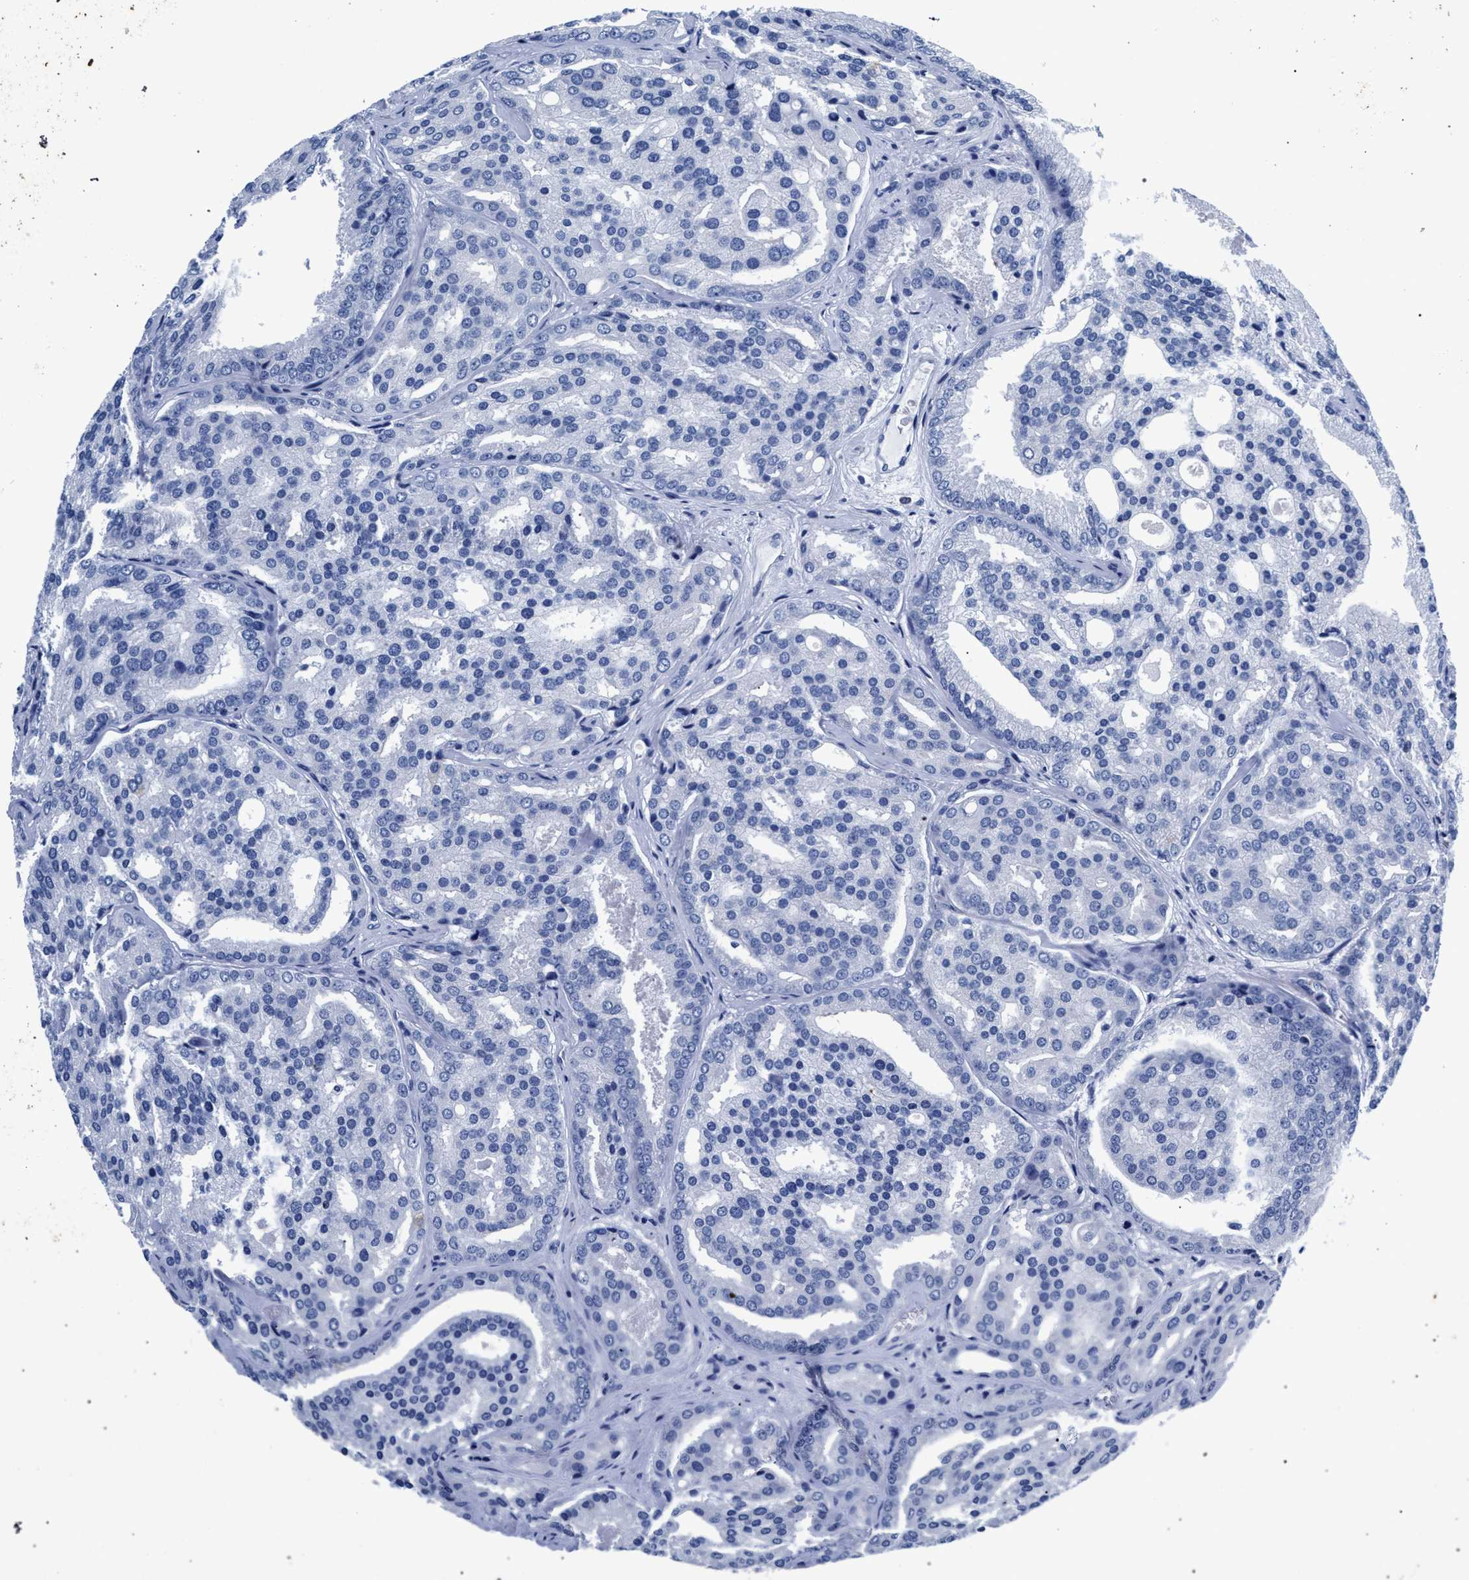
{"staining": {"intensity": "negative", "quantity": "none", "location": "none"}, "tissue": "prostate cancer", "cell_type": "Tumor cells", "image_type": "cancer", "snomed": [{"axis": "morphology", "description": "Adenocarcinoma, High grade"}, {"axis": "topography", "description": "Prostate"}], "caption": "This is a micrograph of immunohistochemistry (IHC) staining of prostate high-grade adenocarcinoma, which shows no positivity in tumor cells.", "gene": "AKAP4", "patient": {"sex": "male", "age": 64}}